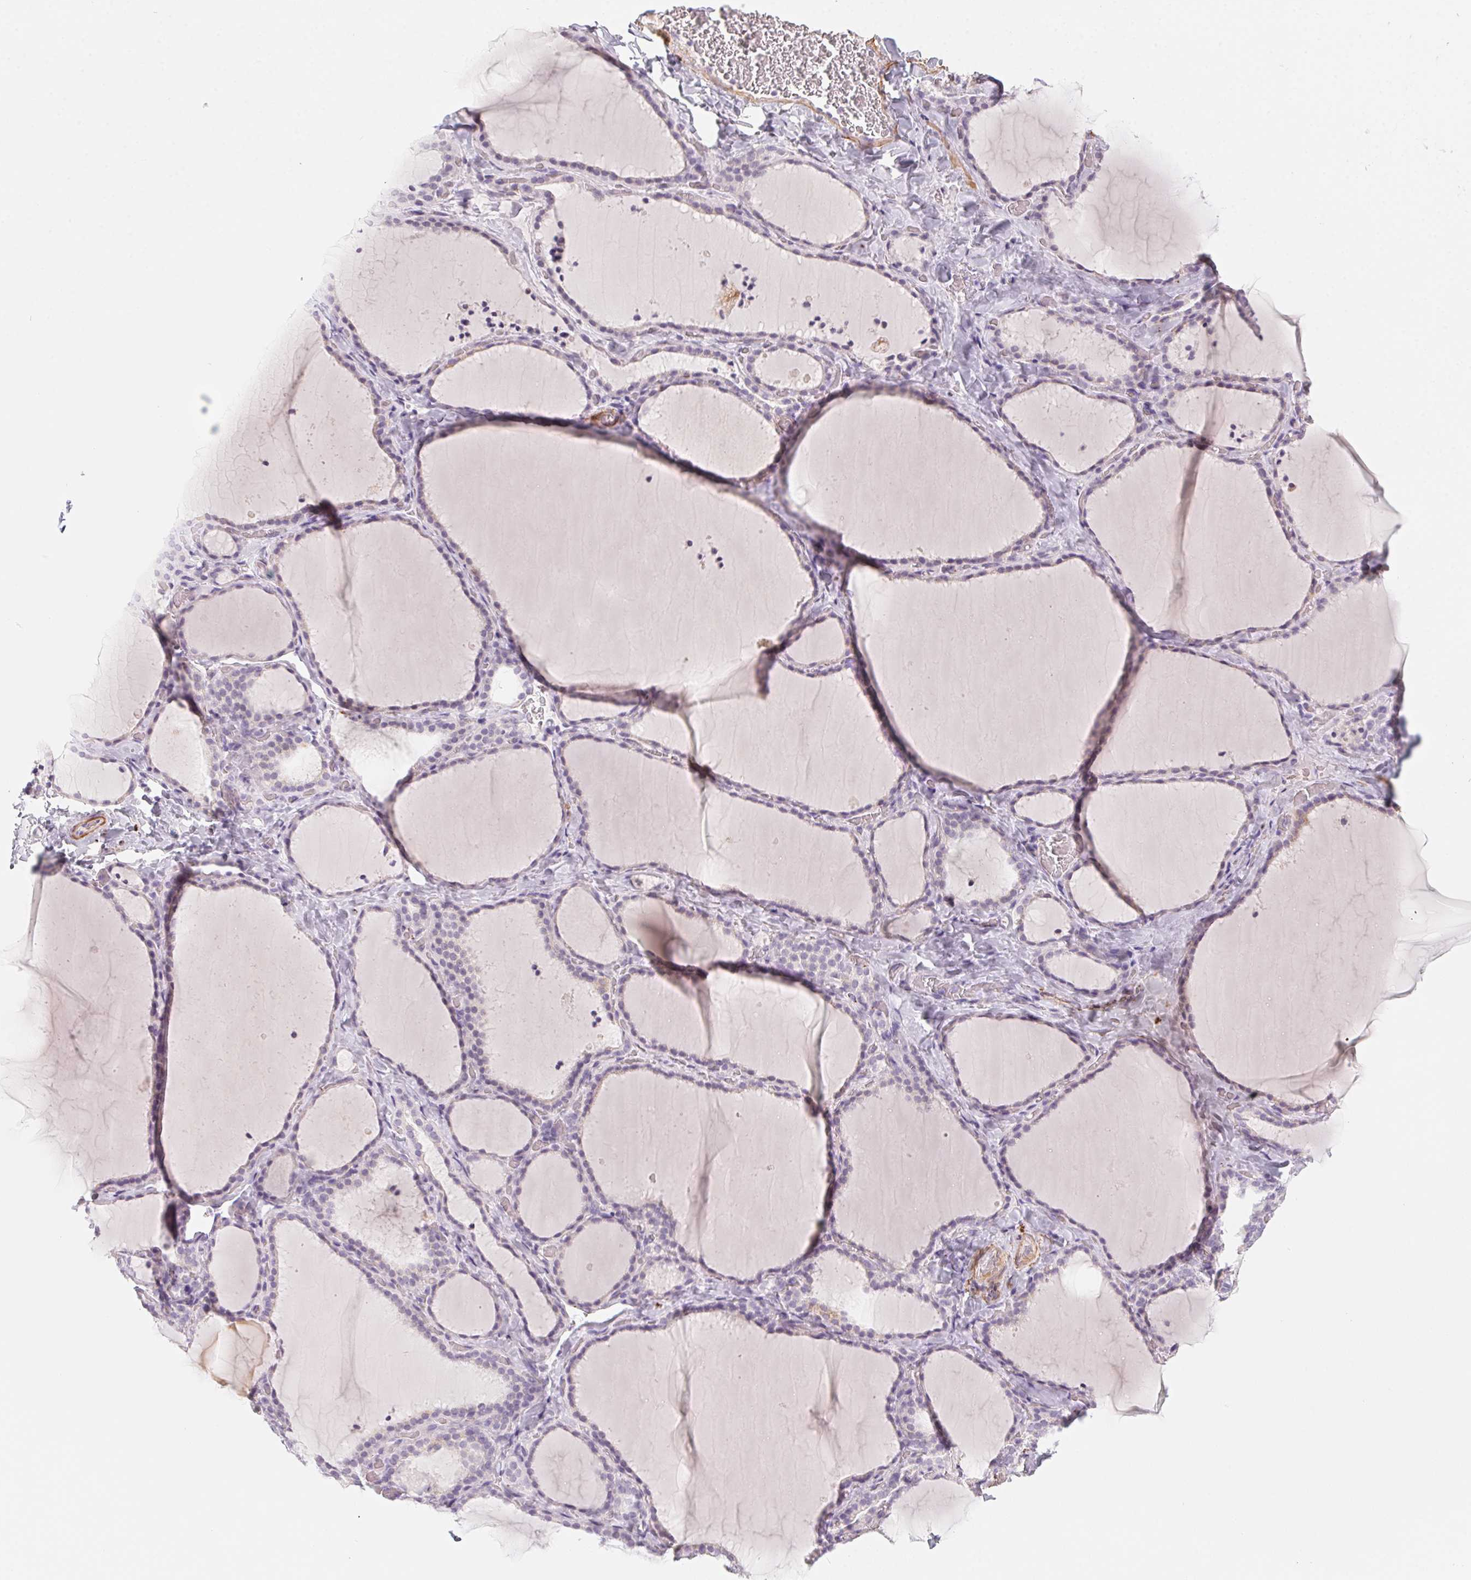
{"staining": {"intensity": "negative", "quantity": "none", "location": "none"}, "tissue": "thyroid gland", "cell_type": "Glandular cells", "image_type": "normal", "snomed": [{"axis": "morphology", "description": "Normal tissue, NOS"}, {"axis": "topography", "description": "Thyroid gland"}], "caption": "An image of human thyroid gland is negative for staining in glandular cells. The staining is performed using DAB (3,3'-diaminobenzidine) brown chromogen with nuclei counter-stained in using hematoxylin.", "gene": "PRPH", "patient": {"sex": "female", "age": 22}}